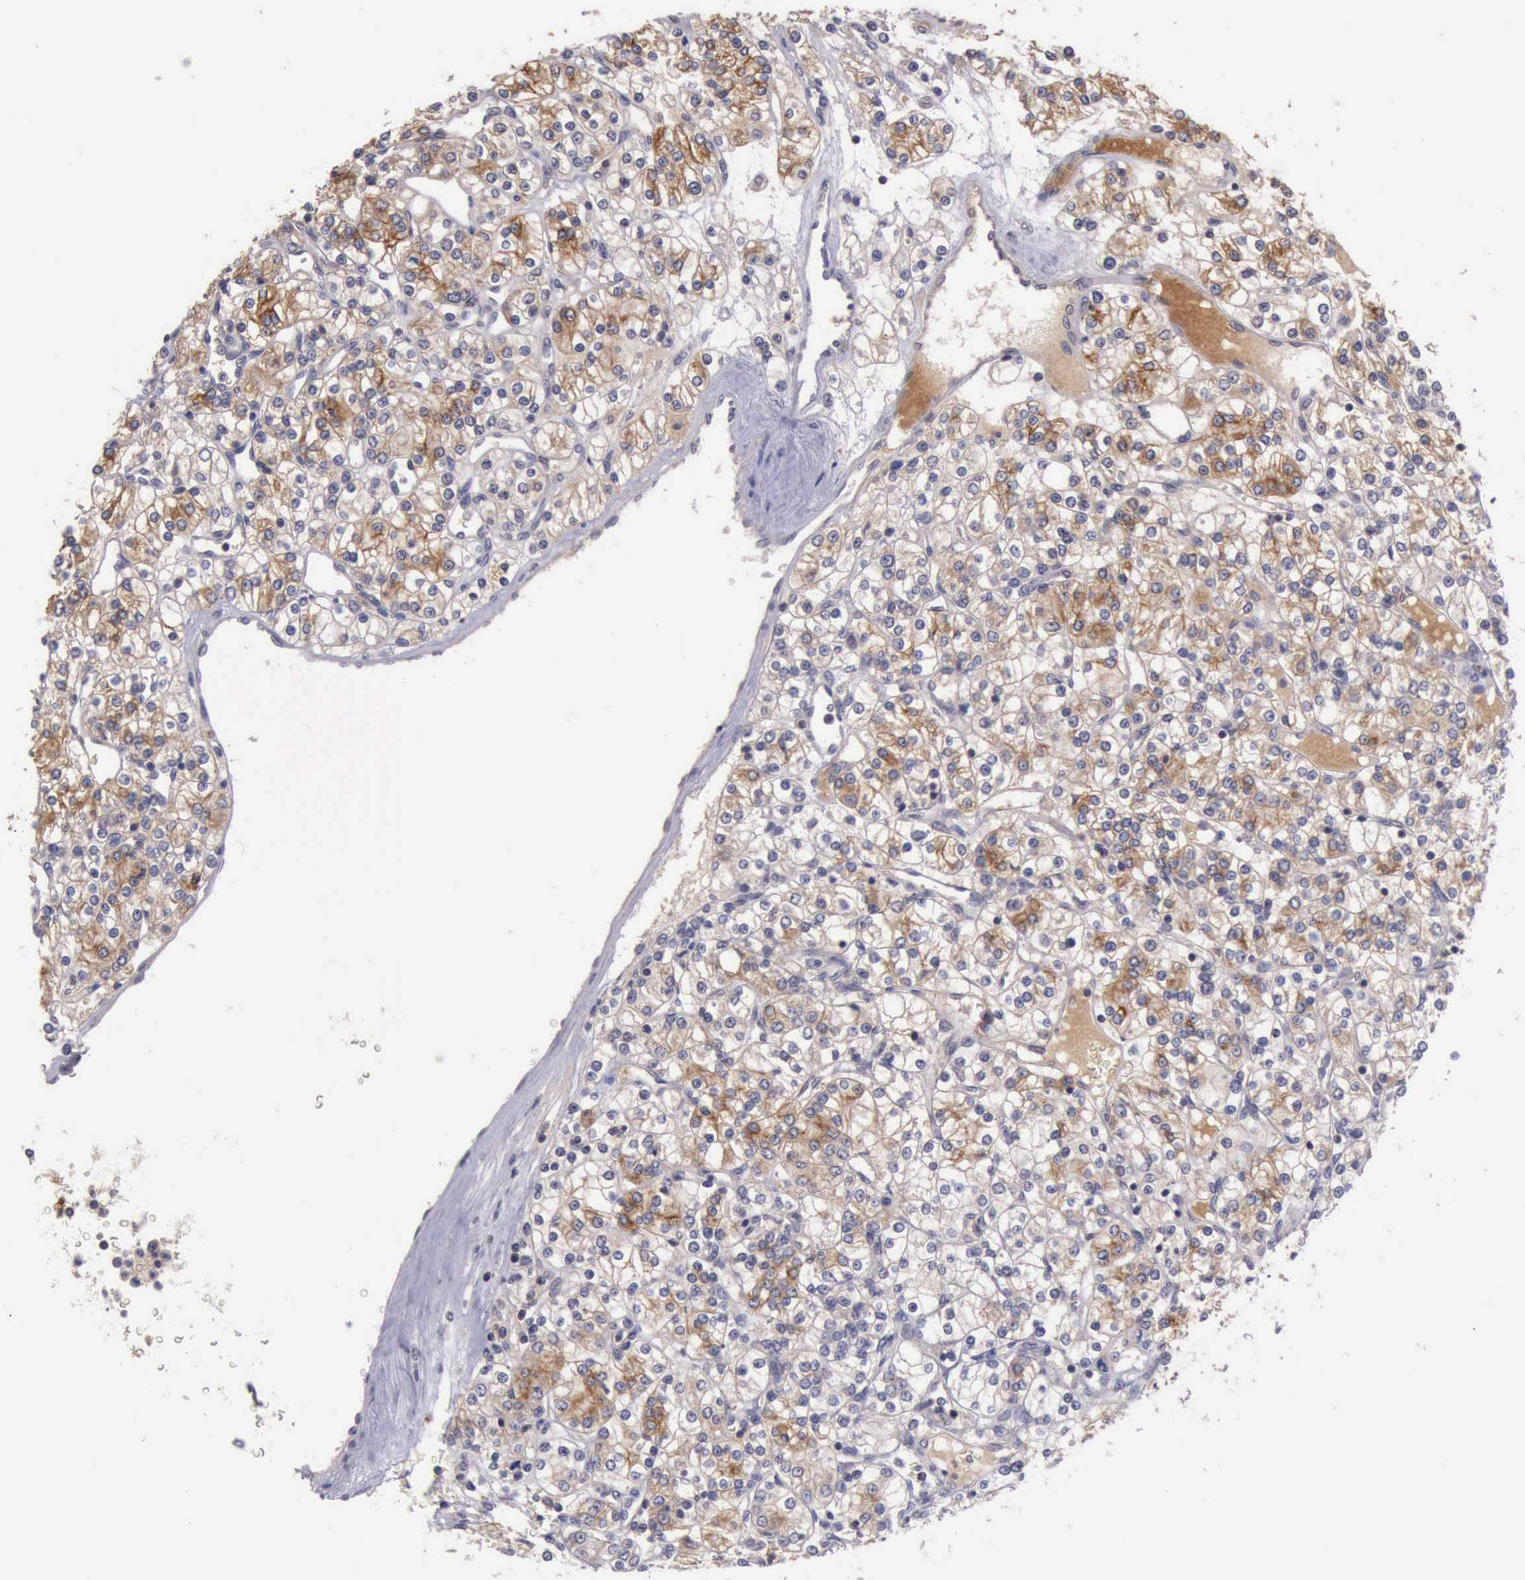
{"staining": {"intensity": "moderate", "quantity": "25%-75%", "location": "cytoplasmic/membranous"}, "tissue": "renal cancer", "cell_type": "Tumor cells", "image_type": "cancer", "snomed": [{"axis": "morphology", "description": "Adenocarcinoma, NOS"}, {"axis": "topography", "description": "Kidney"}], "caption": "Tumor cells show medium levels of moderate cytoplasmic/membranous expression in about 25%-75% of cells in renal adenocarcinoma.", "gene": "RAB39B", "patient": {"sex": "female", "age": 62}}